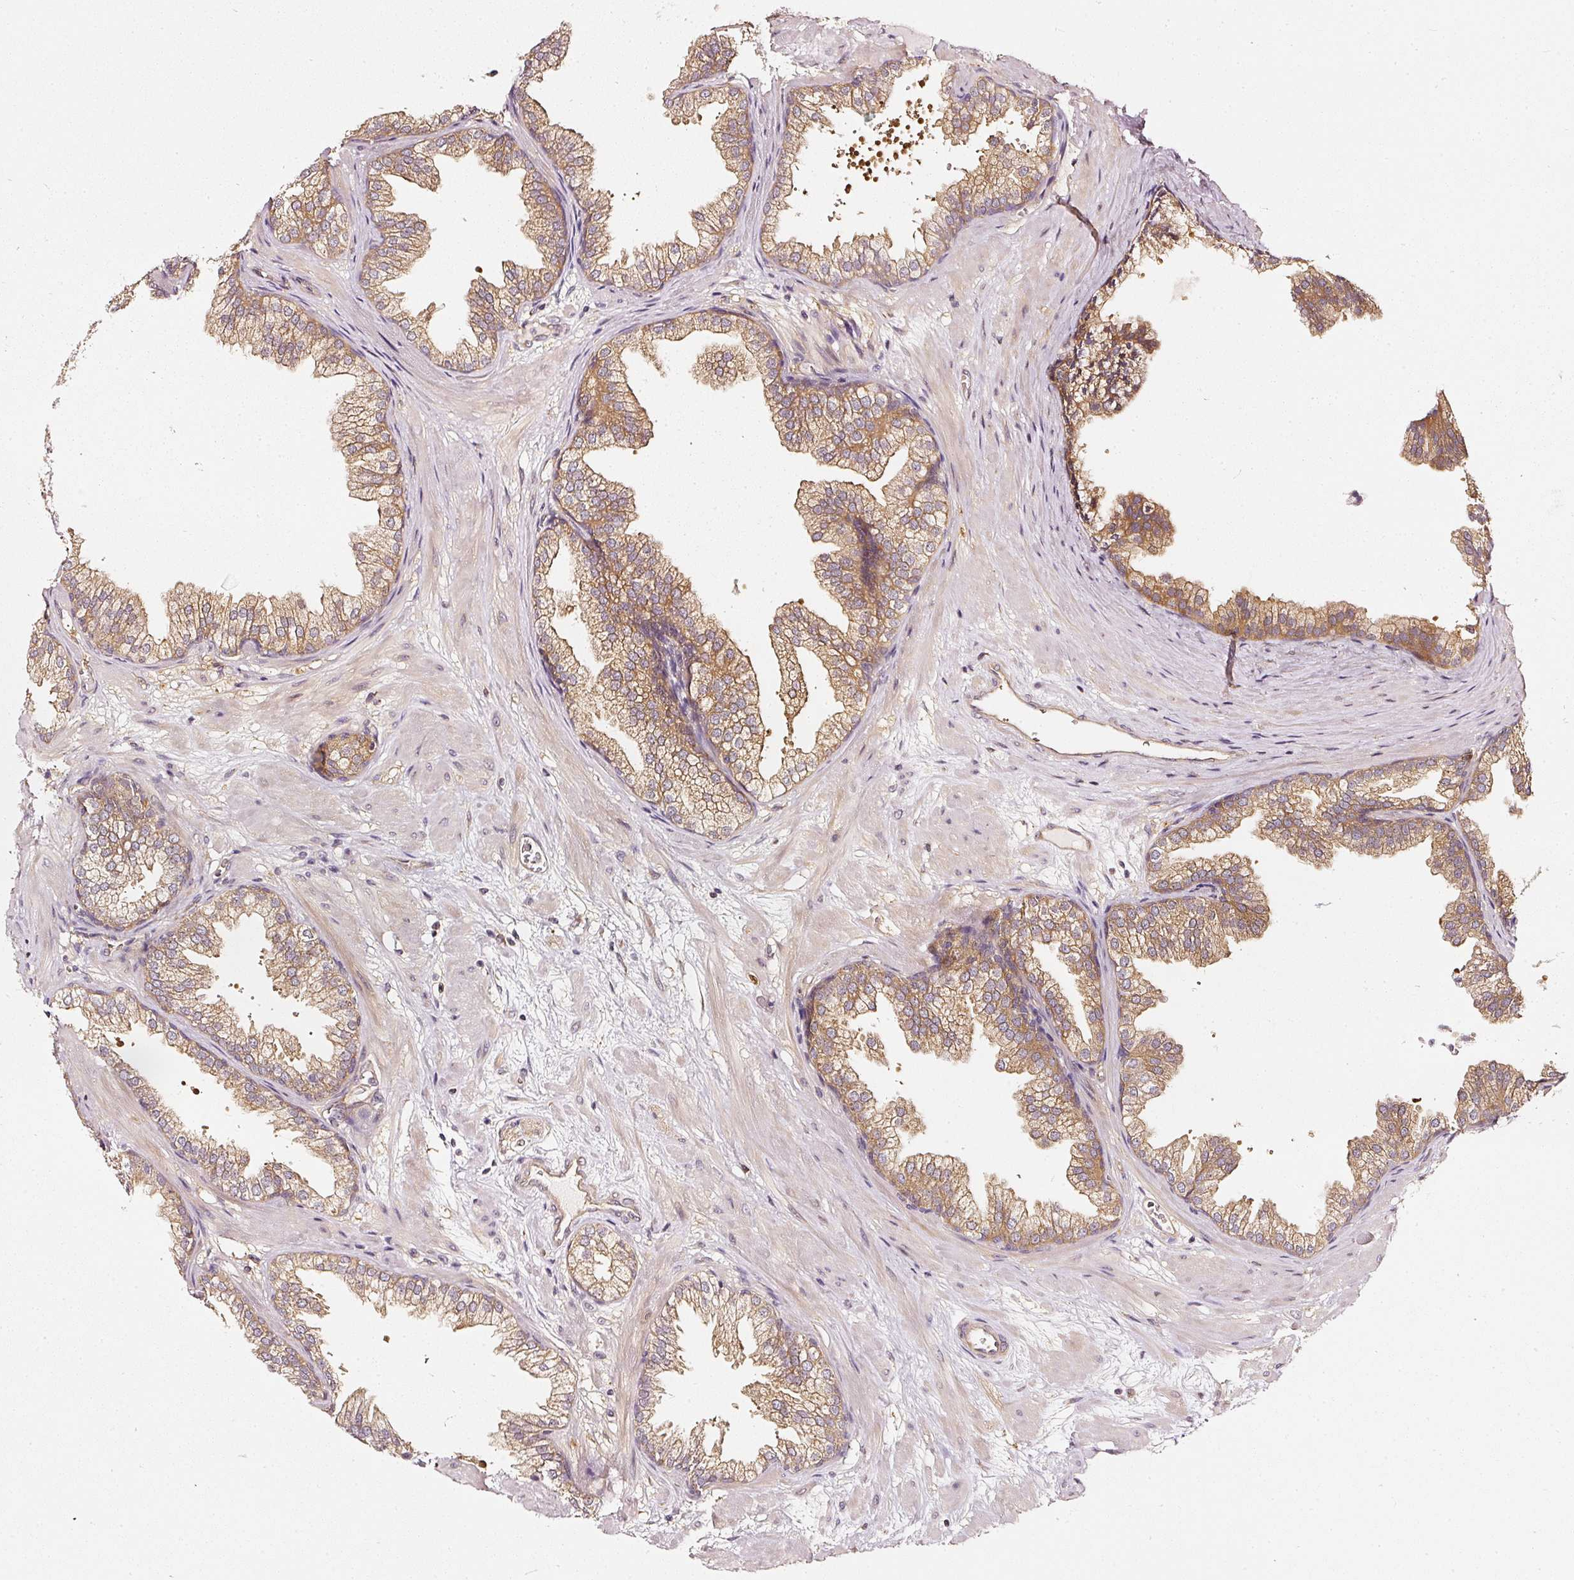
{"staining": {"intensity": "strong", "quantity": ">75%", "location": "cytoplasmic/membranous"}, "tissue": "prostate", "cell_type": "Glandular cells", "image_type": "normal", "snomed": [{"axis": "morphology", "description": "Normal tissue, NOS"}, {"axis": "topography", "description": "Prostate"}], "caption": "About >75% of glandular cells in benign human prostate demonstrate strong cytoplasmic/membranous protein positivity as visualized by brown immunohistochemical staining.", "gene": "ASMTL", "patient": {"sex": "male", "age": 37}}